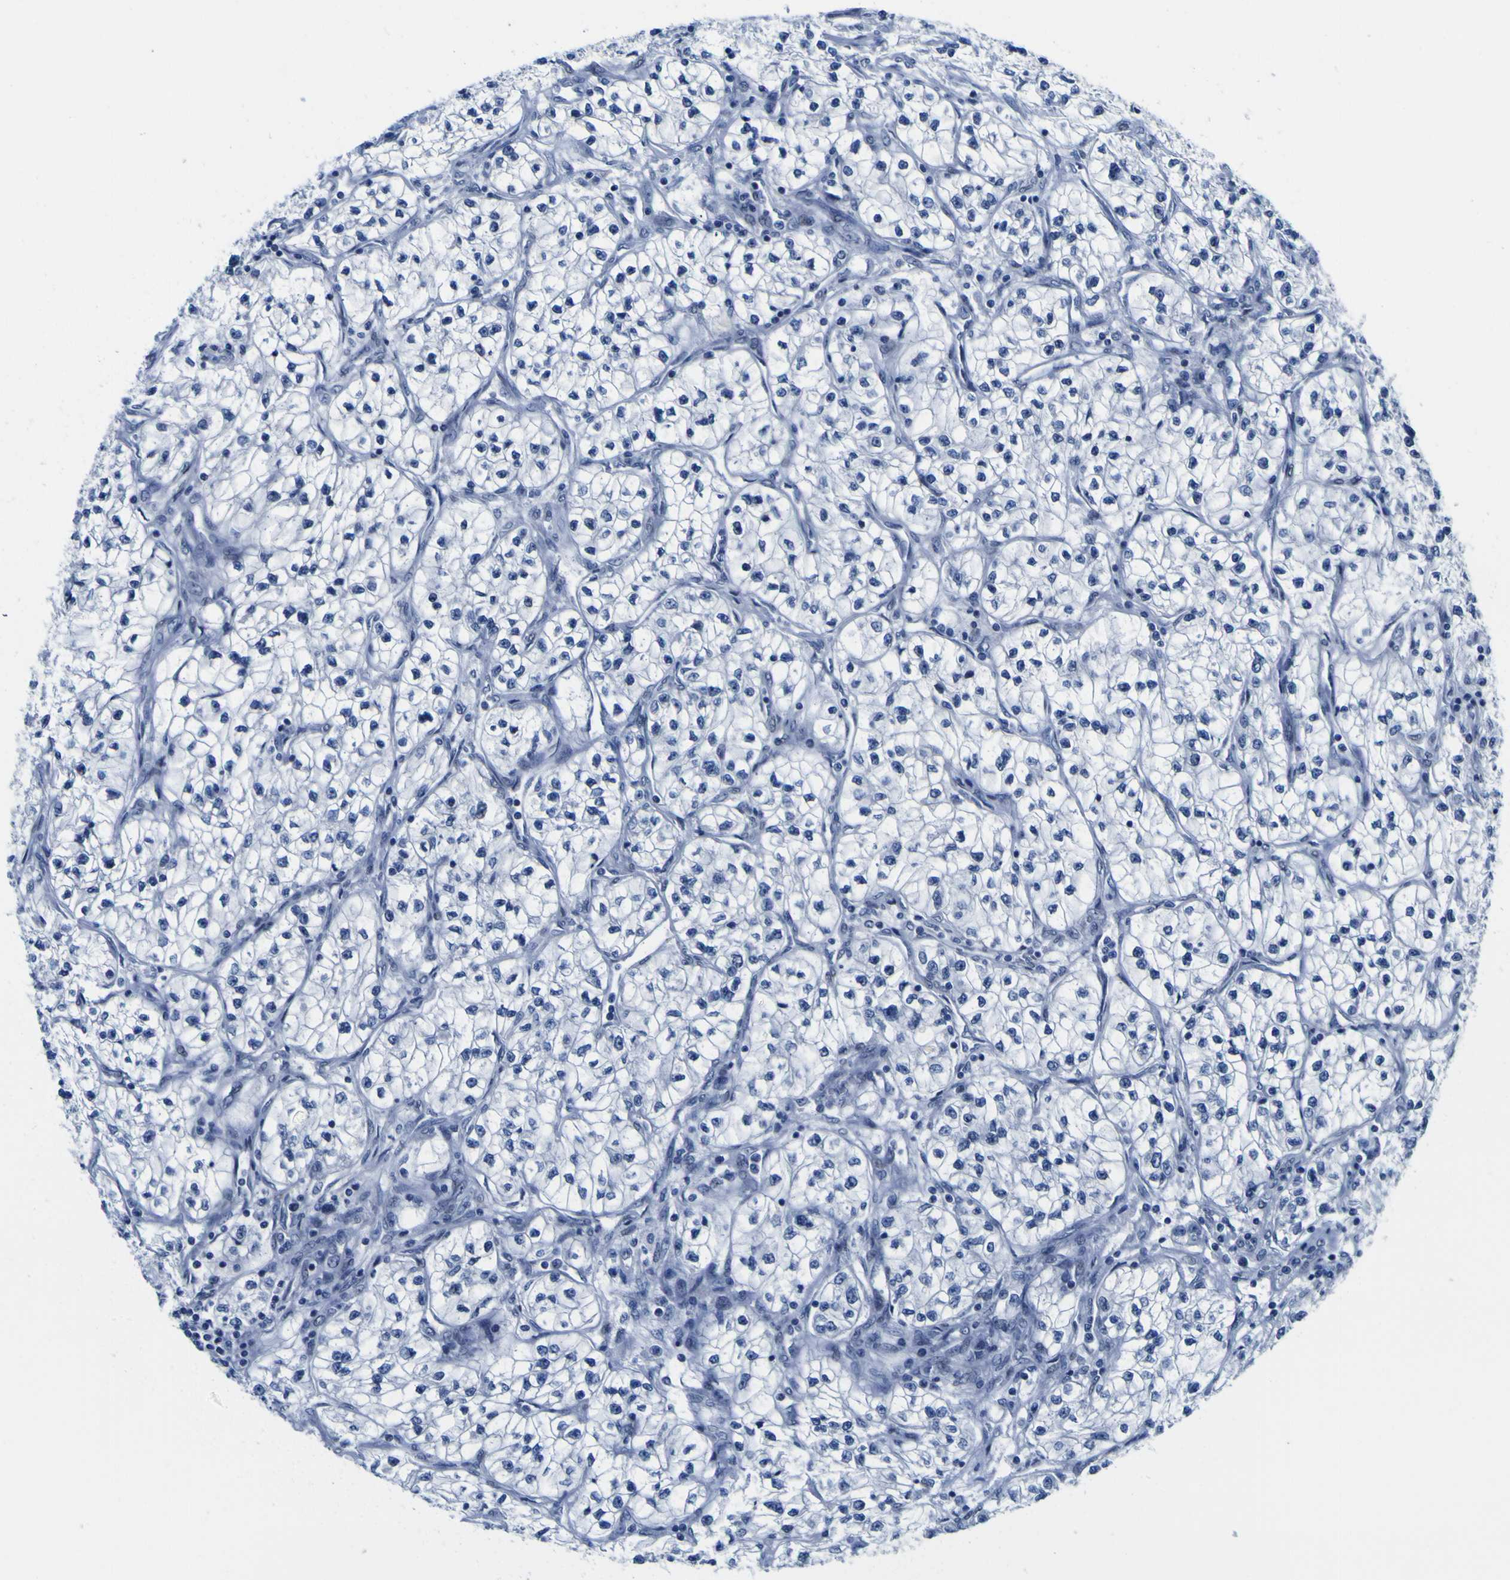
{"staining": {"intensity": "negative", "quantity": "none", "location": "none"}, "tissue": "renal cancer", "cell_type": "Tumor cells", "image_type": "cancer", "snomed": [{"axis": "morphology", "description": "Adenocarcinoma, NOS"}, {"axis": "topography", "description": "Kidney"}], "caption": "Tumor cells show no significant protein staining in renal cancer (adenocarcinoma). (Immunohistochemistry, brightfield microscopy, high magnification).", "gene": "MBD3", "patient": {"sex": "female", "age": 57}}